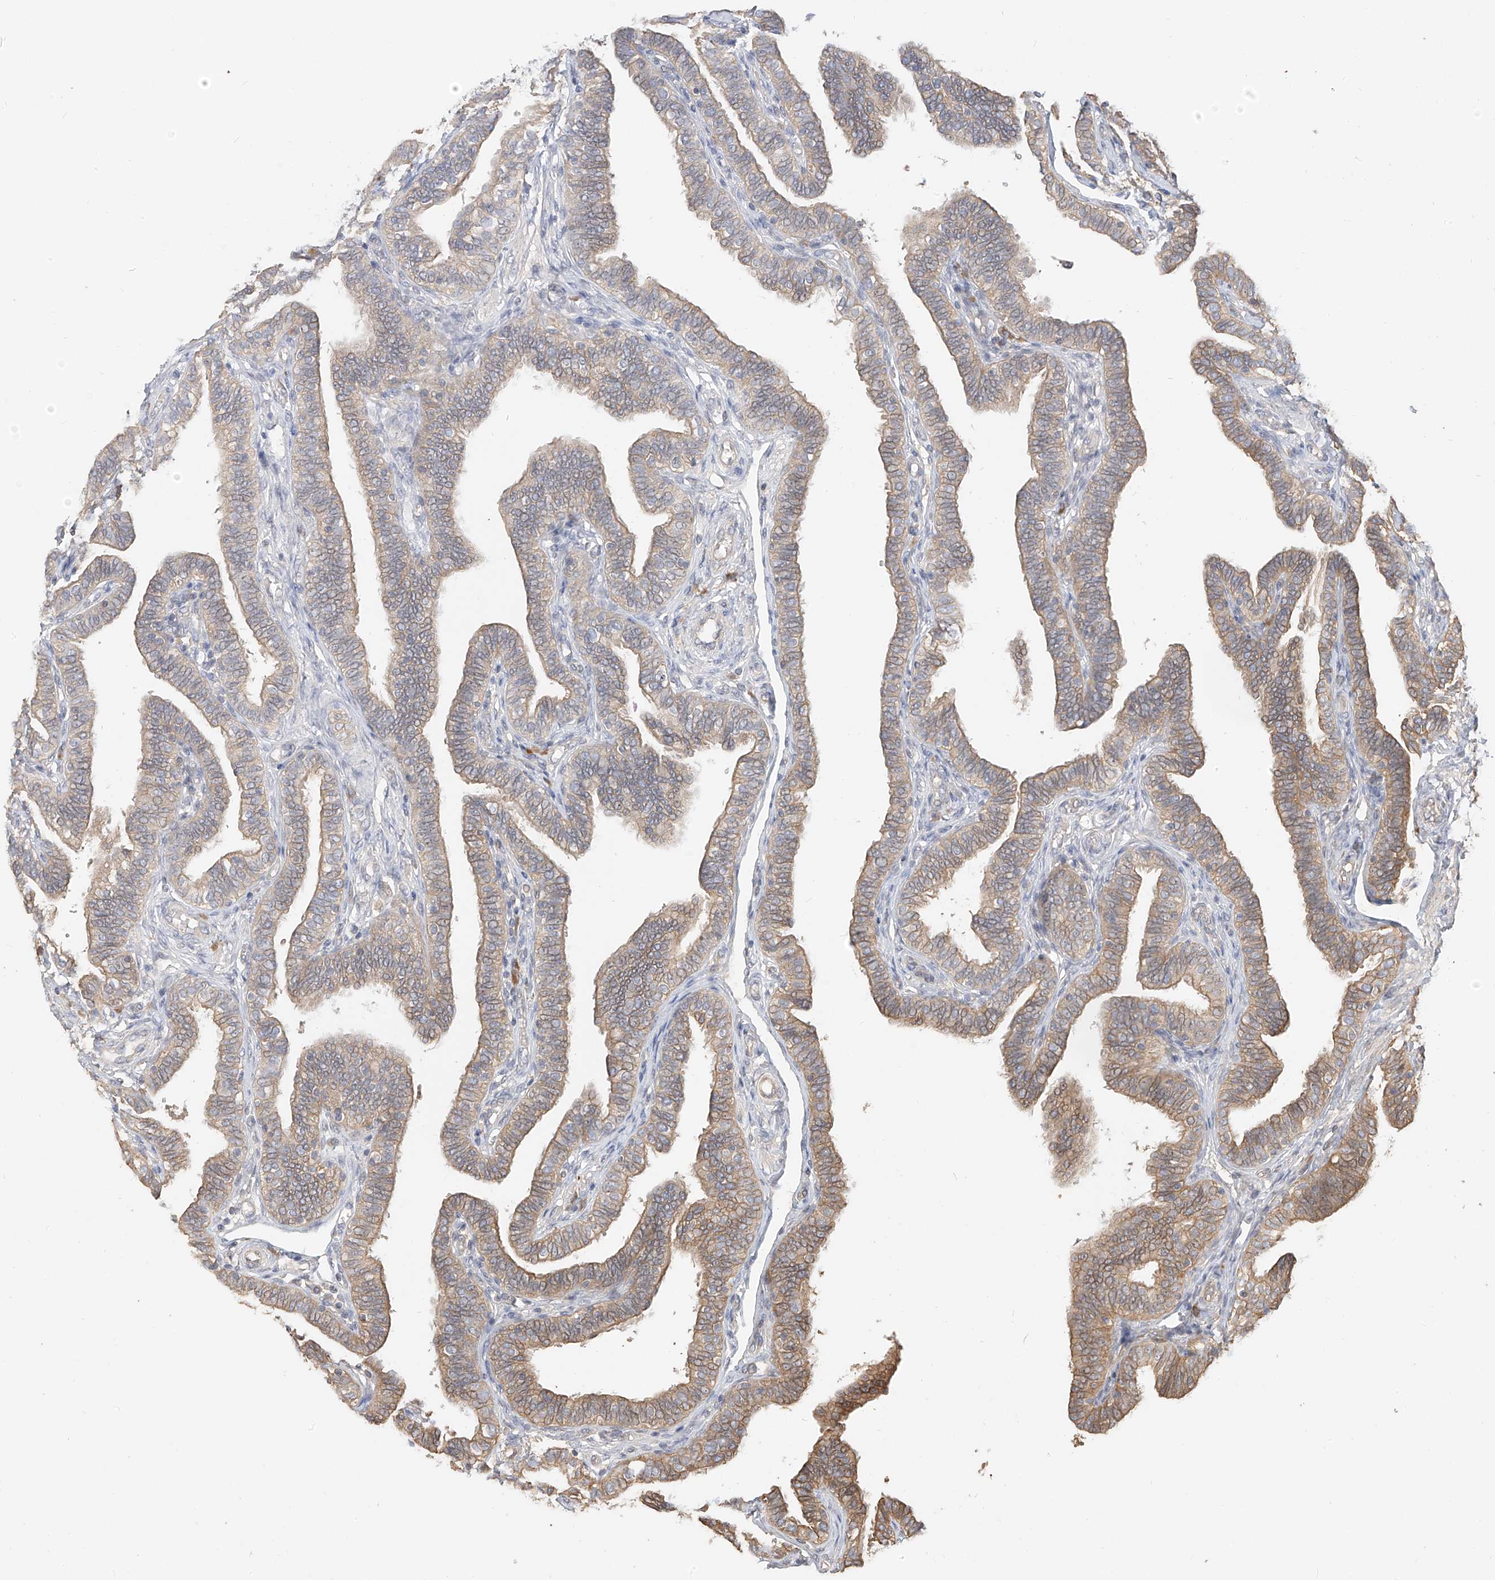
{"staining": {"intensity": "moderate", "quantity": ">75%", "location": "cytoplasmic/membranous"}, "tissue": "fallopian tube", "cell_type": "Glandular cells", "image_type": "normal", "snomed": [{"axis": "morphology", "description": "Normal tissue, NOS"}, {"axis": "topography", "description": "Fallopian tube"}], "caption": "This histopathology image shows benign fallopian tube stained with IHC to label a protein in brown. The cytoplasmic/membranous of glandular cells show moderate positivity for the protein. Nuclei are counter-stained blue.", "gene": "OFD1", "patient": {"sex": "female", "age": 39}}